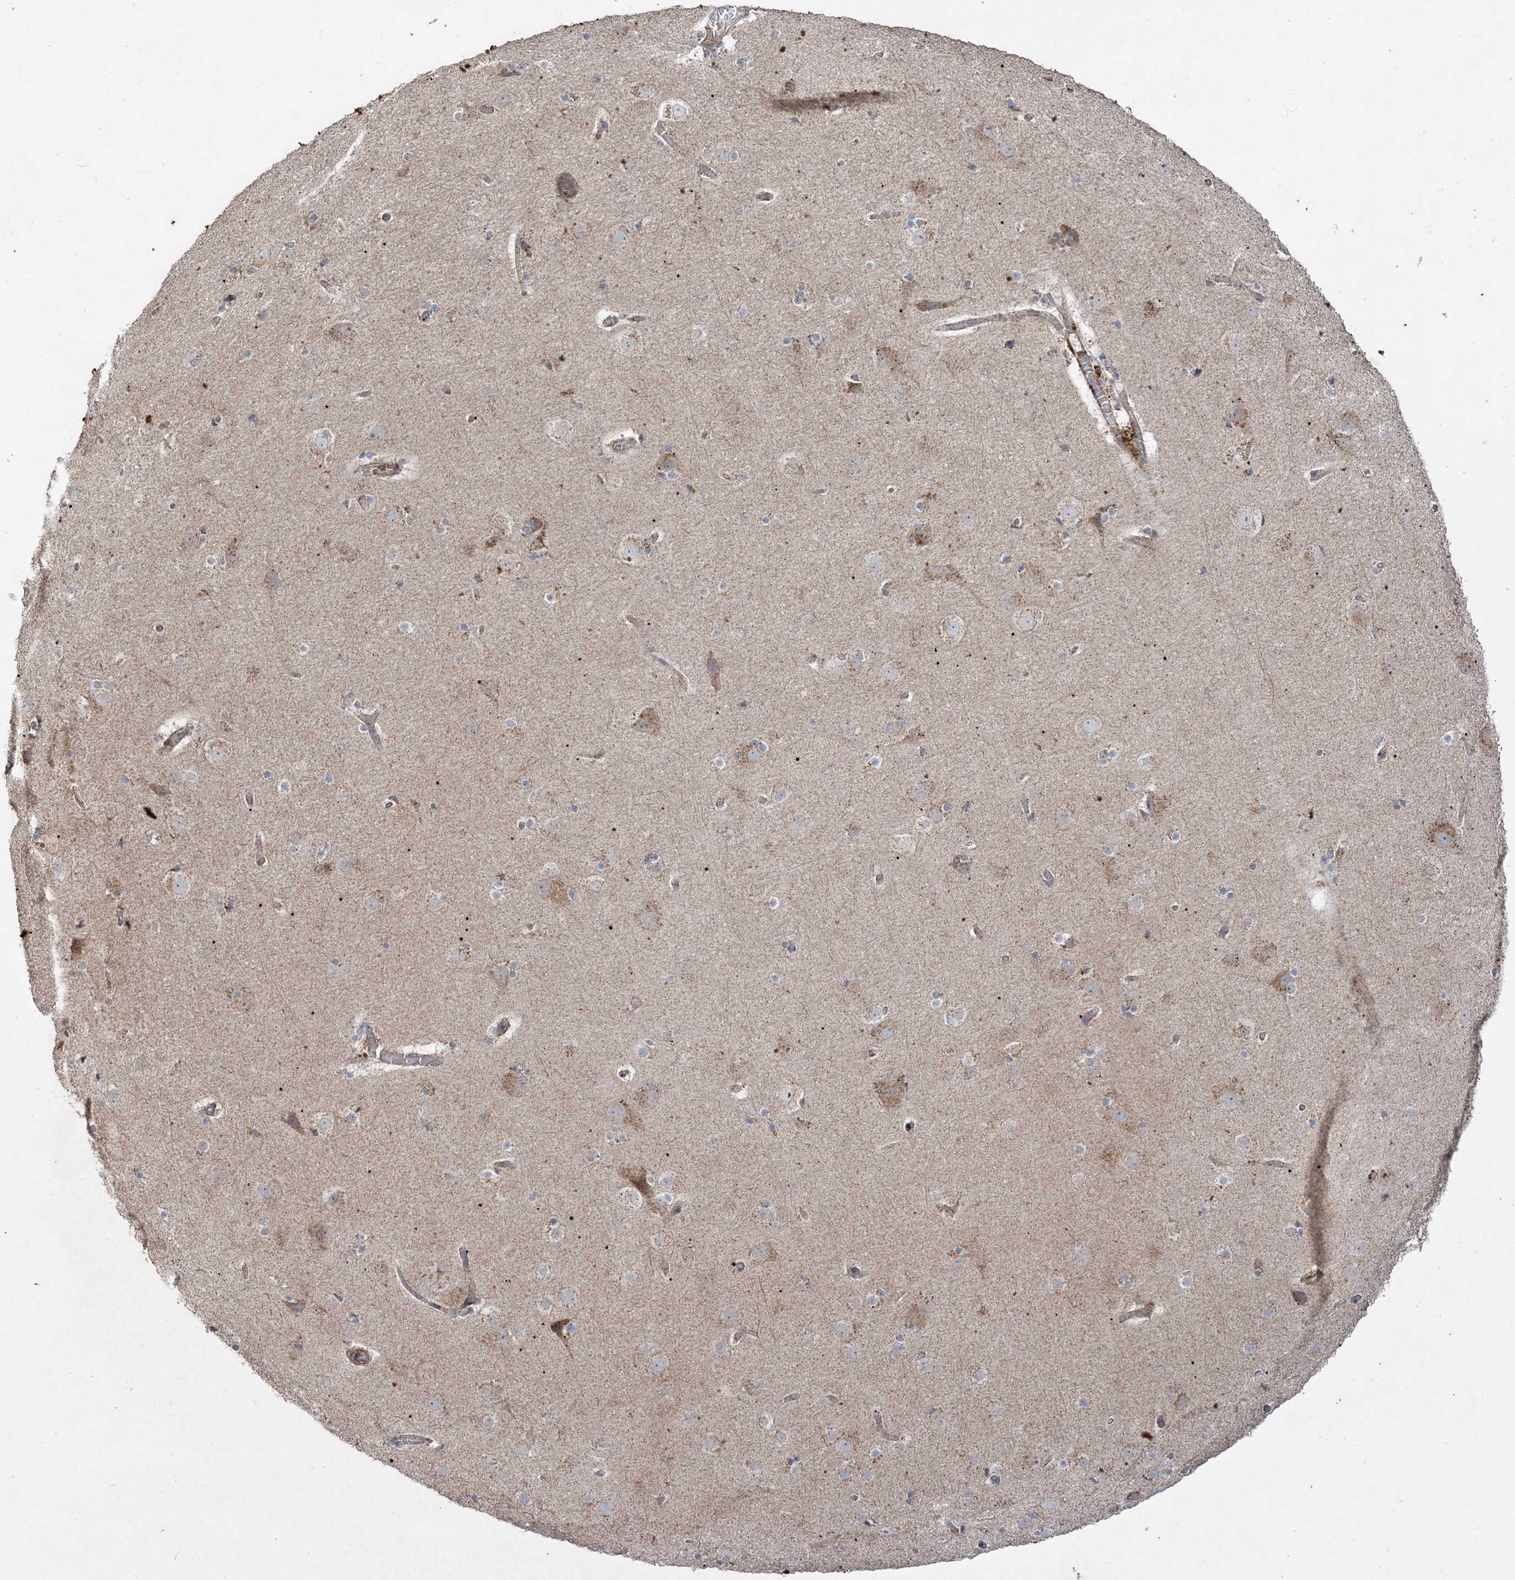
{"staining": {"intensity": "moderate", "quantity": ">75%", "location": "cytoplasmic/membranous"}, "tissue": "cerebral cortex", "cell_type": "Endothelial cells", "image_type": "normal", "snomed": [{"axis": "morphology", "description": "Normal tissue, NOS"}, {"axis": "topography", "description": "Cerebral cortex"}], "caption": "The photomicrograph shows staining of unremarkable cerebral cortex, revealing moderate cytoplasmic/membranous protein positivity (brown color) within endothelial cells. (brown staining indicates protein expression, while blue staining denotes nuclei).", "gene": "AARS2", "patient": {"sex": "male", "age": 57}}